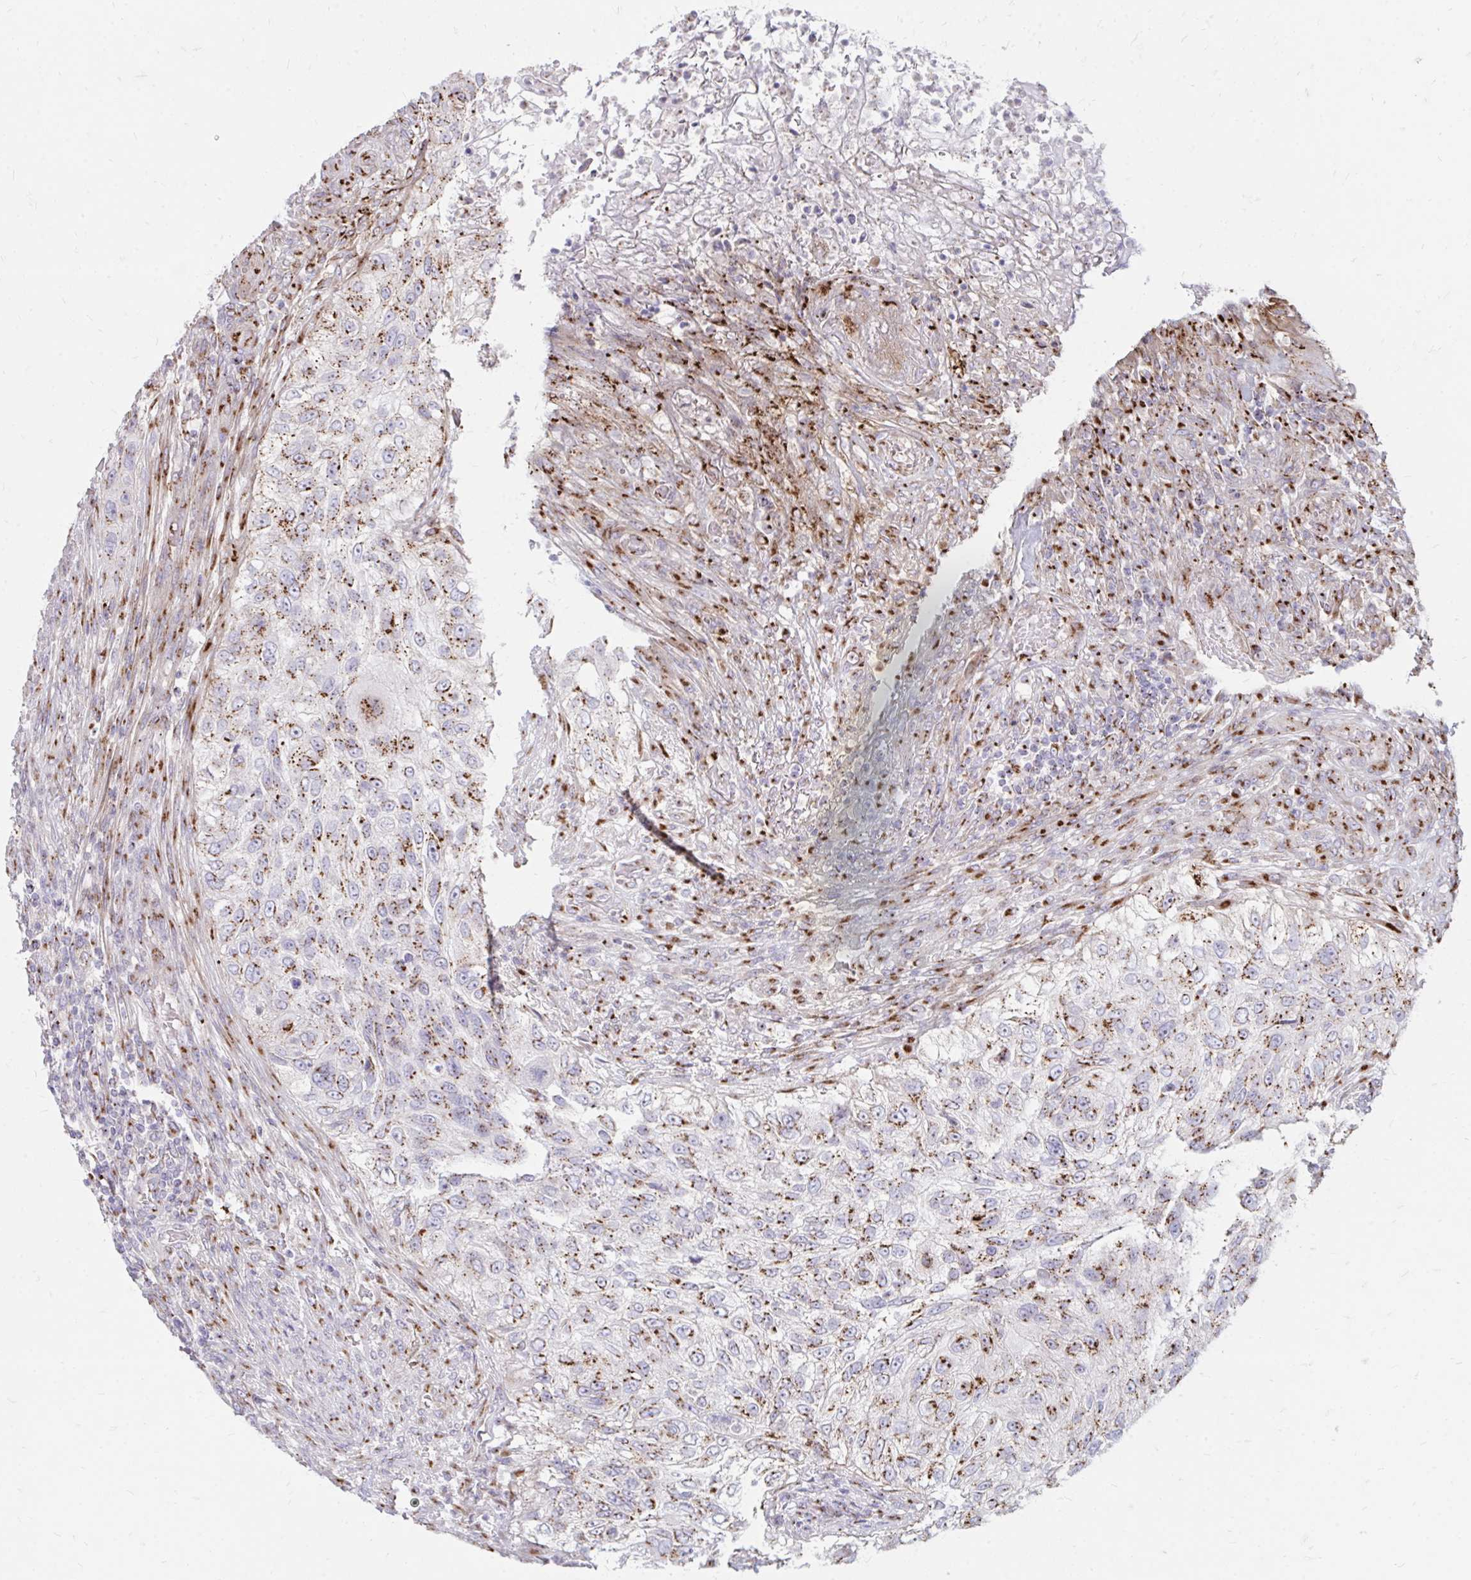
{"staining": {"intensity": "moderate", "quantity": ">75%", "location": "cytoplasmic/membranous"}, "tissue": "urothelial cancer", "cell_type": "Tumor cells", "image_type": "cancer", "snomed": [{"axis": "morphology", "description": "Urothelial carcinoma, High grade"}, {"axis": "topography", "description": "Urinary bladder"}], "caption": "High-grade urothelial carcinoma was stained to show a protein in brown. There is medium levels of moderate cytoplasmic/membranous positivity in about >75% of tumor cells.", "gene": "RAB6B", "patient": {"sex": "female", "age": 60}}